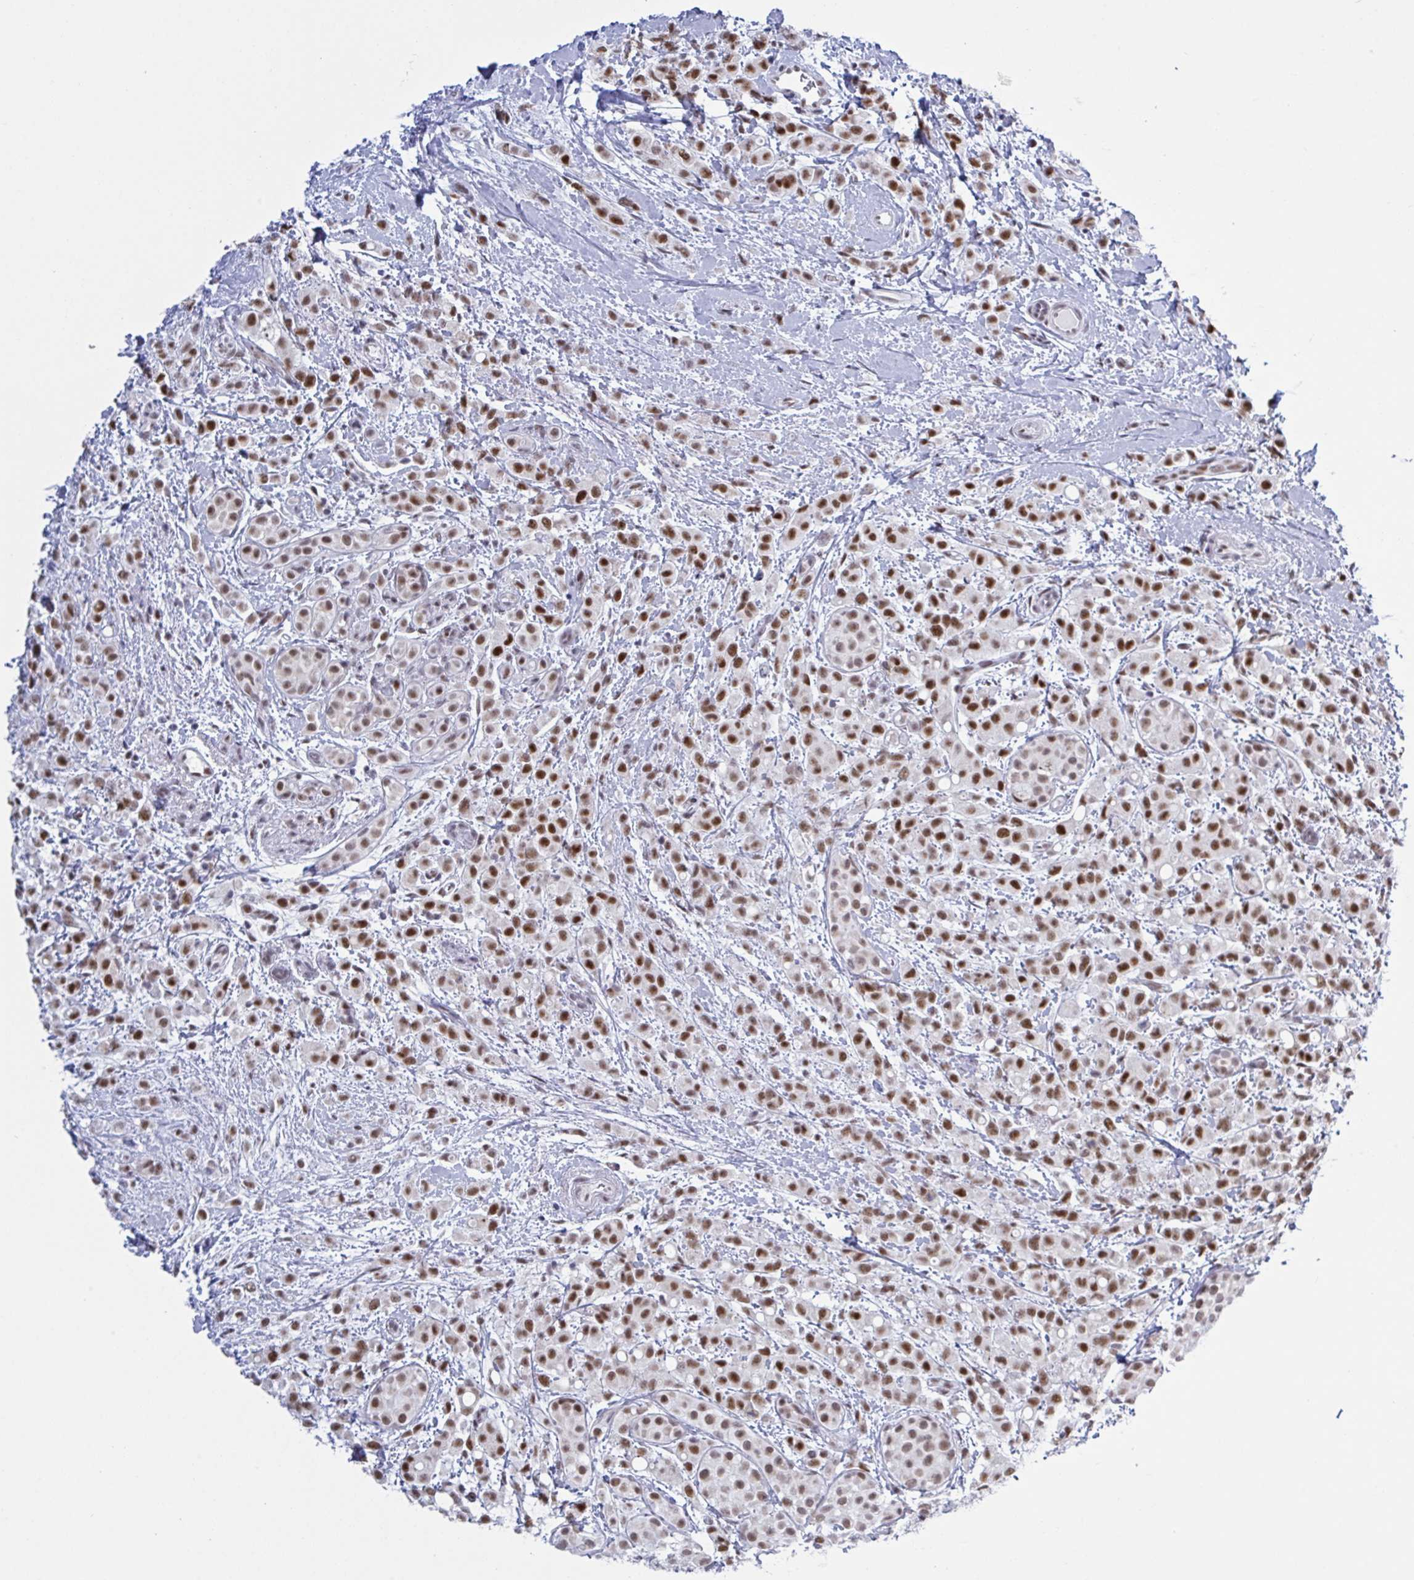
{"staining": {"intensity": "moderate", "quantity": ">75%", "location": "nuclear"}, "tissue": "breast cancer", "cell_type": "Tumor cells", "image_type": "cancer", "snomed": [{"axis": "morphology", "description": "Lobular carcinoma"}, {"axis": "topography", "description": "Breast"}], "caption": "Breast cancer was stained to show a protein in brown. There is medium levels of moderate nuclear staining in about >75% of tumor cells.", "gene": "PPP1R10", "patient": {"sex": "female", "age": 68}}